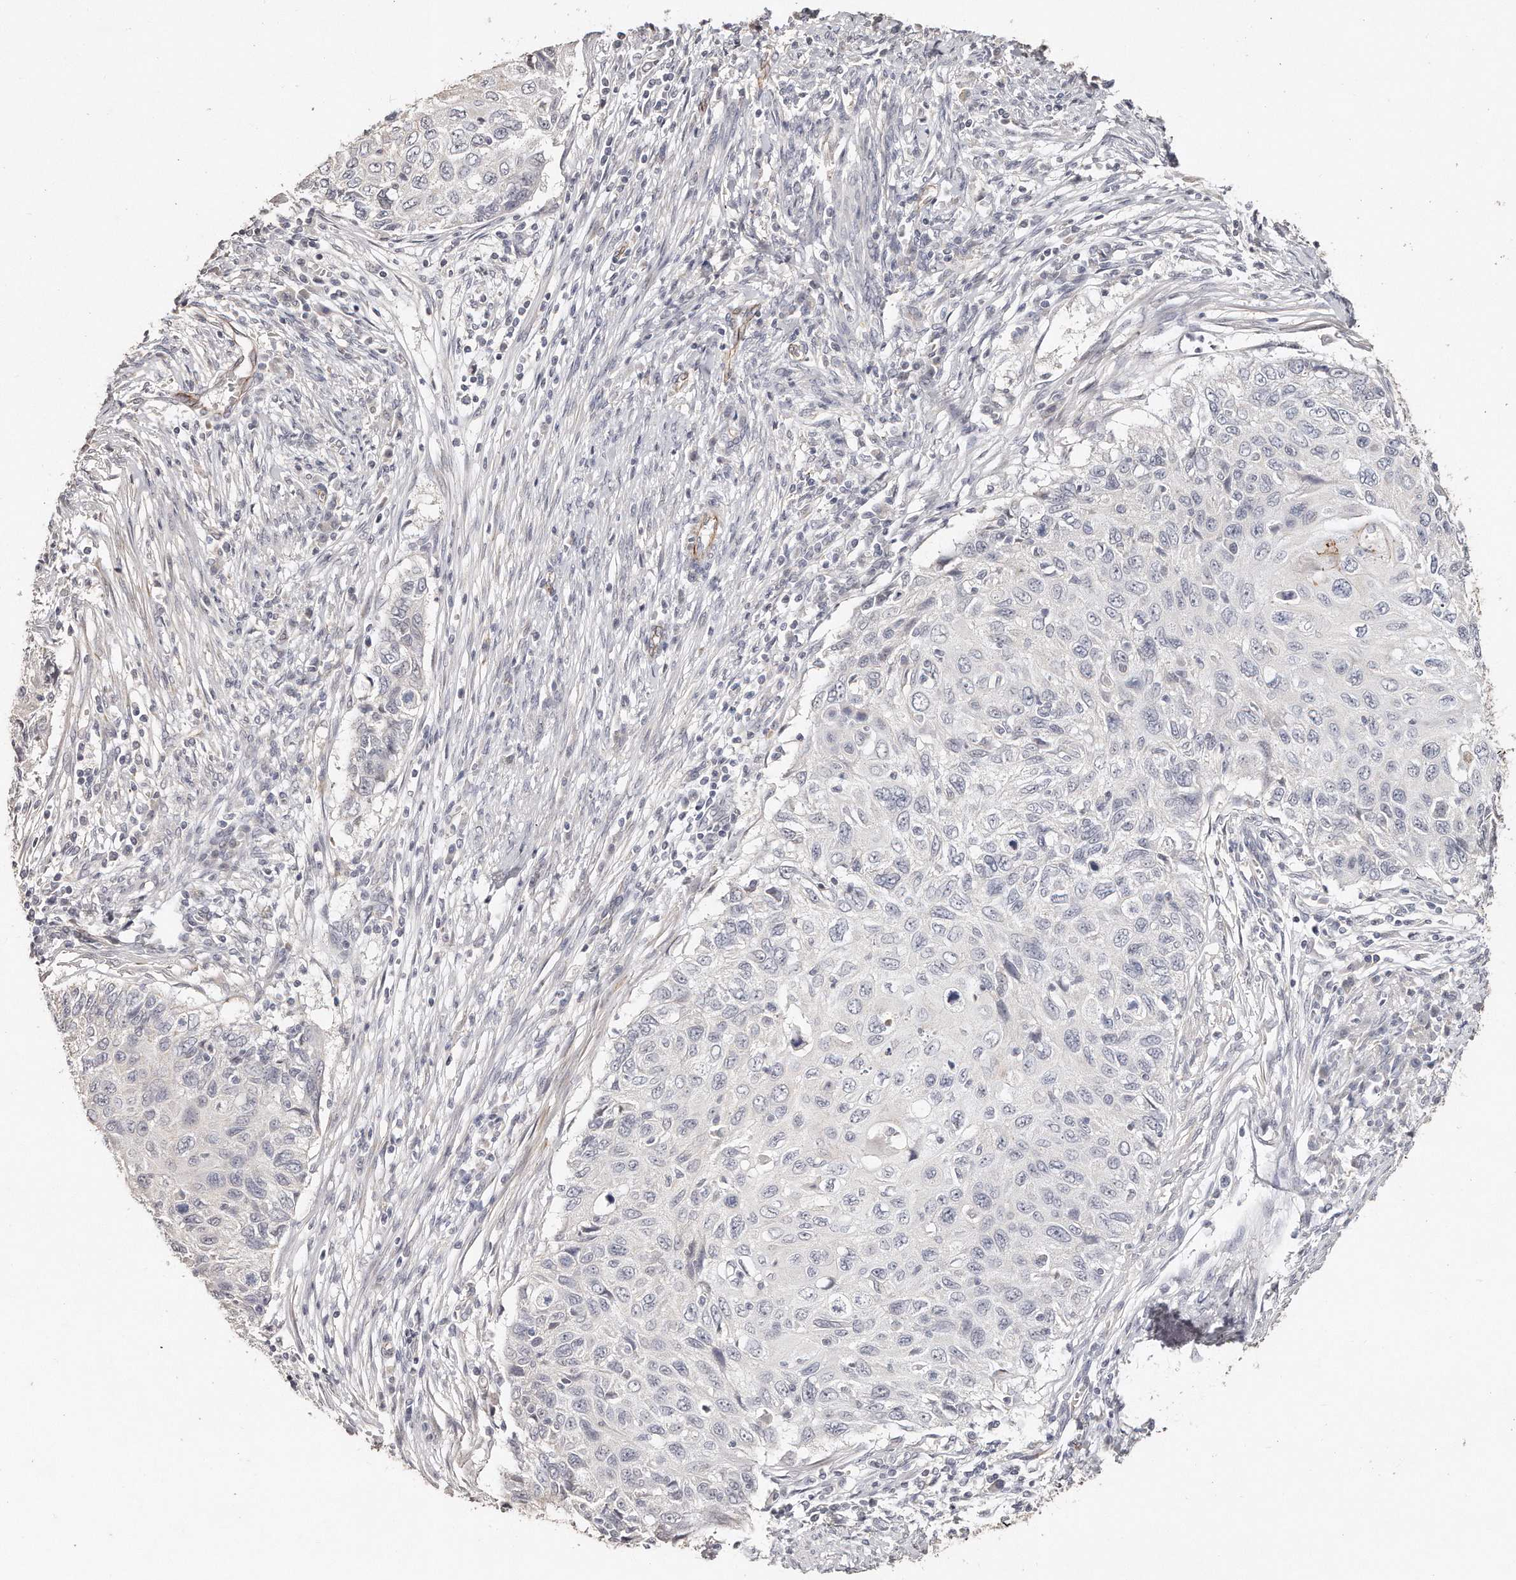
{"staining": {"intensity": "negative", "quantity": "none", "location": "none"}, "tissue": "cervical cancer", "cell_type": "Tumor cells", "image_type": "cancer", "snomed": [{"axis": "morphology", "description": "Squamous cell carcinoma, NOS"}, {"axis": "topography", "description": "Cervix"}], "caption": "Tumor cells are negative for protein expression in human cervical cancer (squamous cell carcinoma).", "gene": "ZYG11A", "patient": {"sex": "female", "age": 70}}